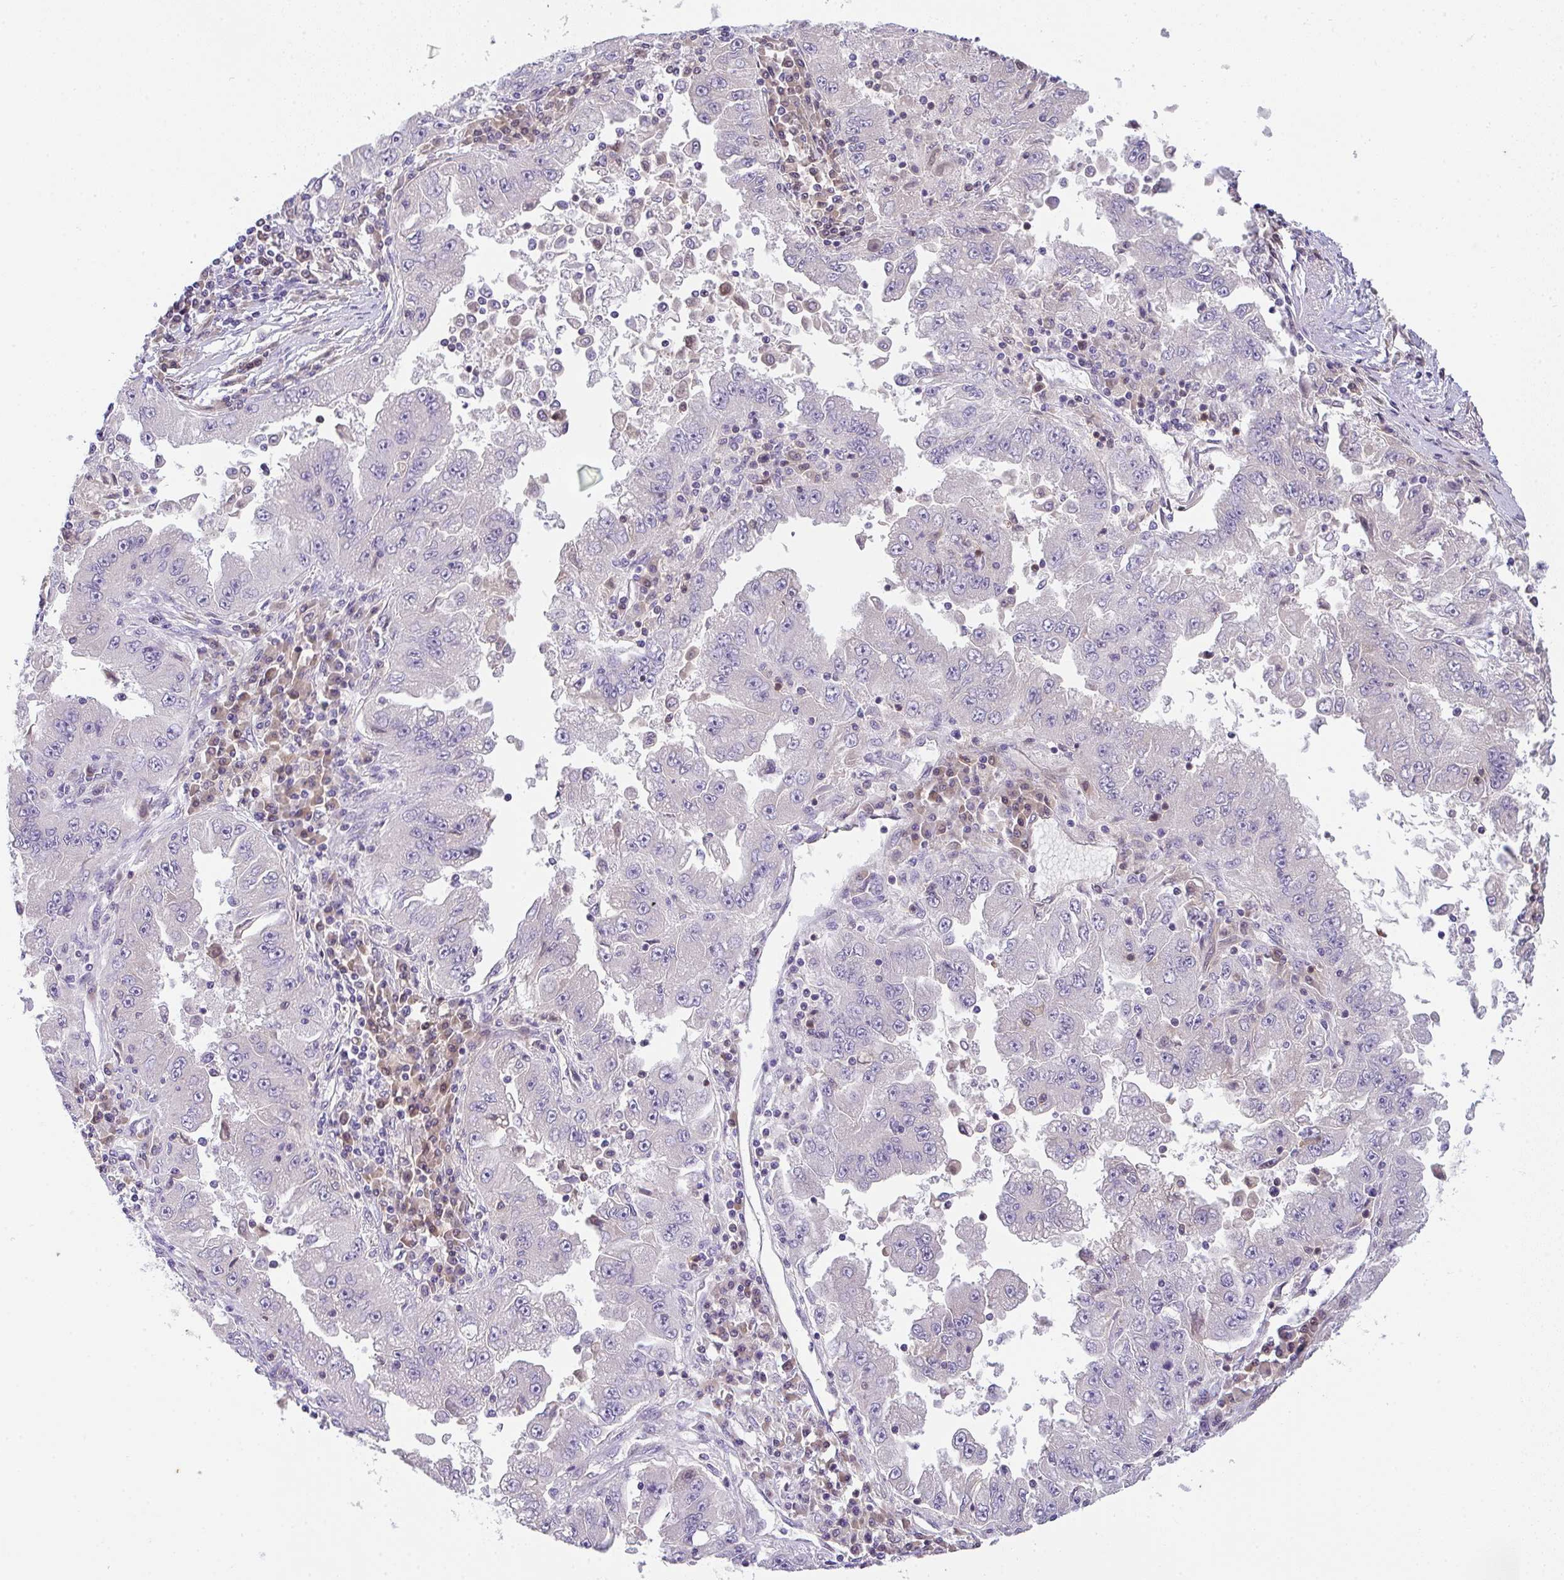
{"staining": {"intensity": "negative", "quantity": "none", "location": "none"}, "tissue": "lung cancer", "cell_type": "Tumor cells", "image_type": "cancer", "snomed": [{"axis": "morphology", "description": "Adenocarcinoma, NOS"}, {"axis": "morphology", "description": "Adenocarcinoma primary or metastatic"}, {"axis": "topography", "description": "Lung"}], "caption": "High magnification brightfield microscopy of lung adenocarcinoma primary or metastatic stained with DAB (3,3'-diaminobenzidine) (brown) and counterstained with hematoxylin (blue): tumor cells show no significant staining.", "gene": "COX7B", "patient": {"sex": "male", "age": 74}}